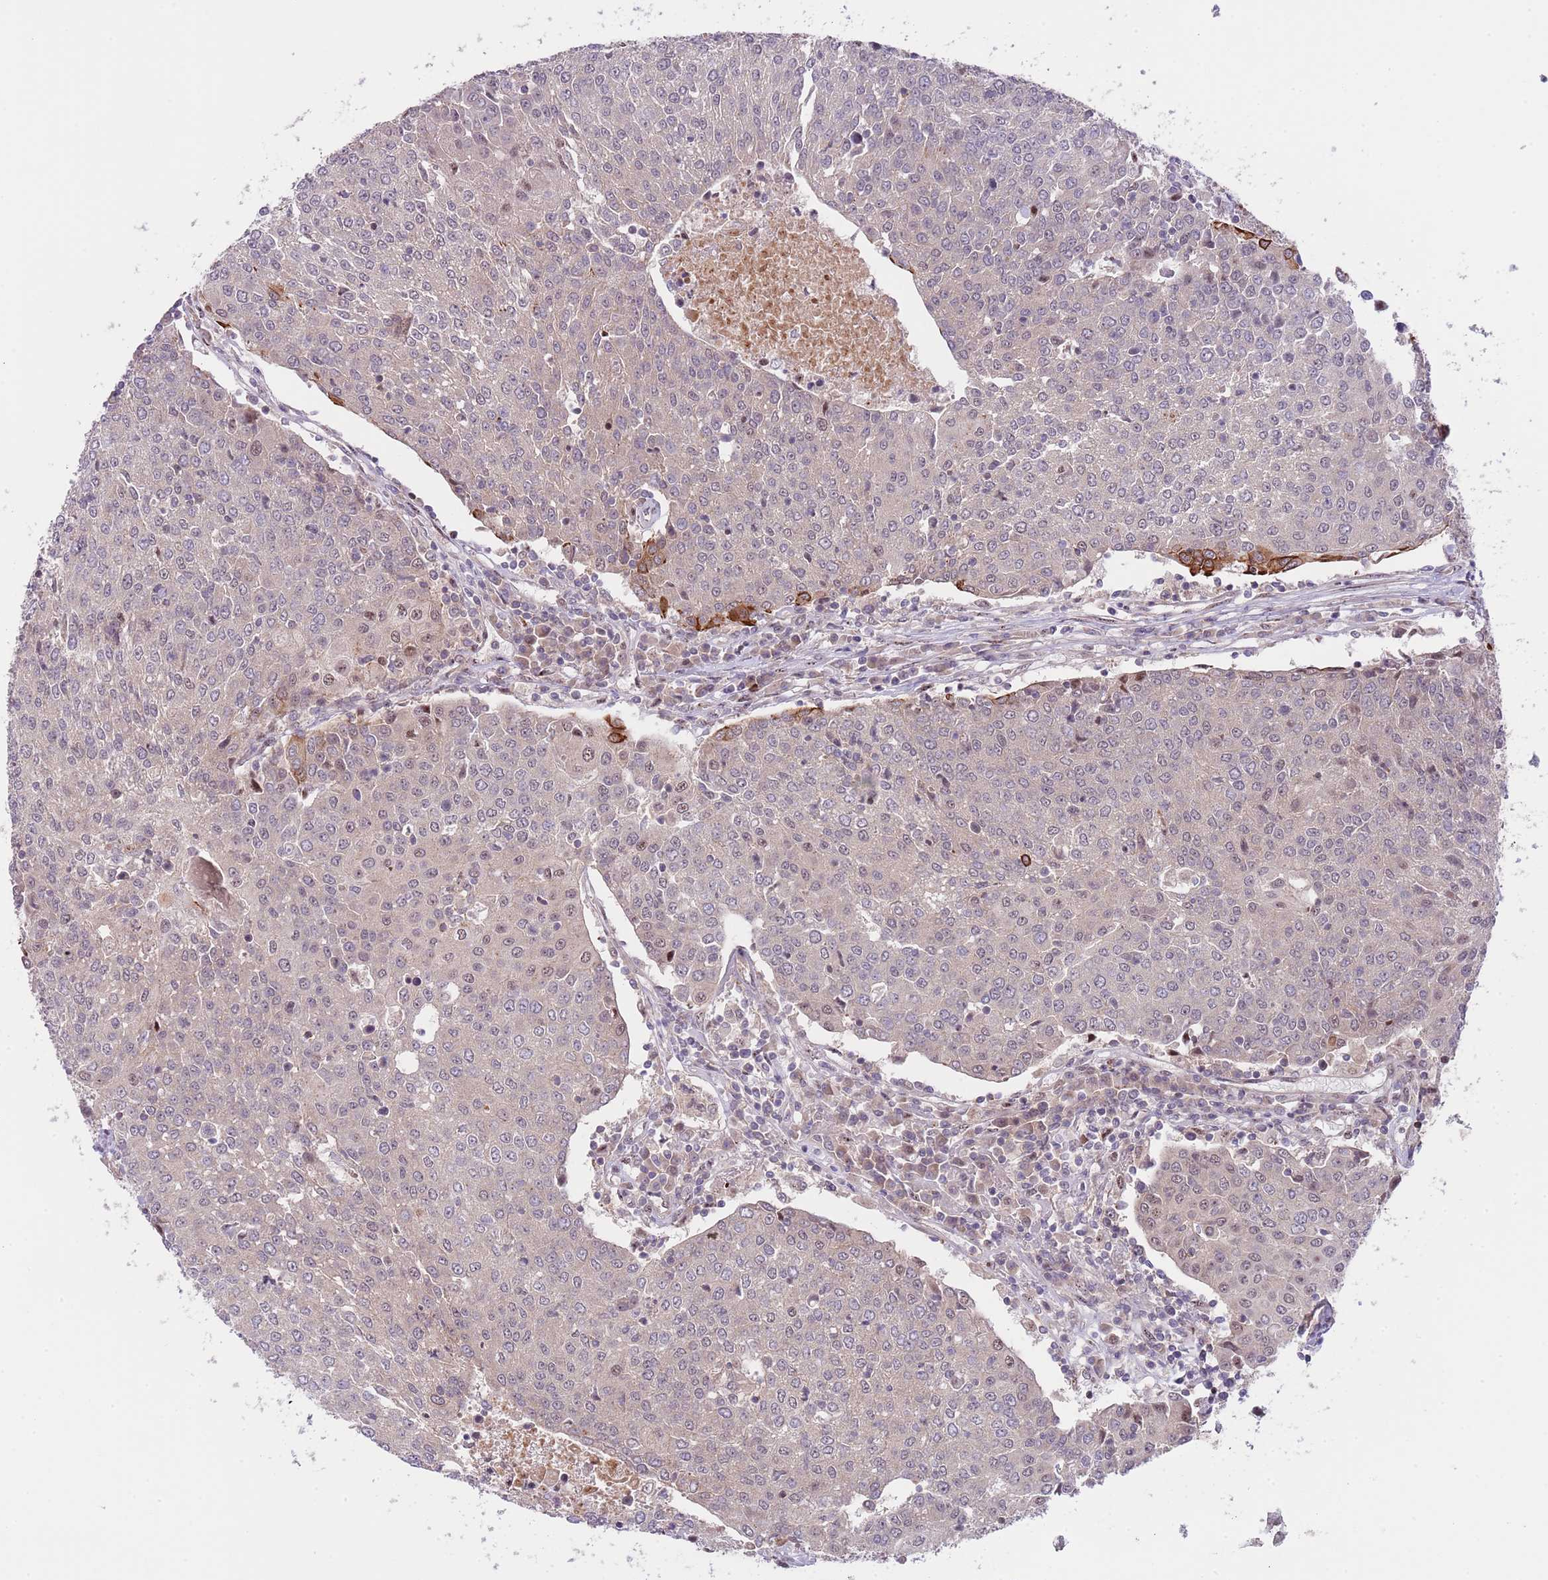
{"staining": {"intensity": "negative", "quantity": "none", "location": "none"}, "tissue": "urothelial cancer", "cell_type": "Tumor cells", "image_type": "cancer", "snomed": [{"axis": "morphology", "description": "Urothelial carcinoma, High grade"}, {"axis": "topography", "description": "Urinary bladder"}], "caption": "Urothelial cancer stained for a protein using immunohistochemistry shows no positivity tumor cells.", "gene": "PRR16", "patient": {"sex": "female", "age": 85}}